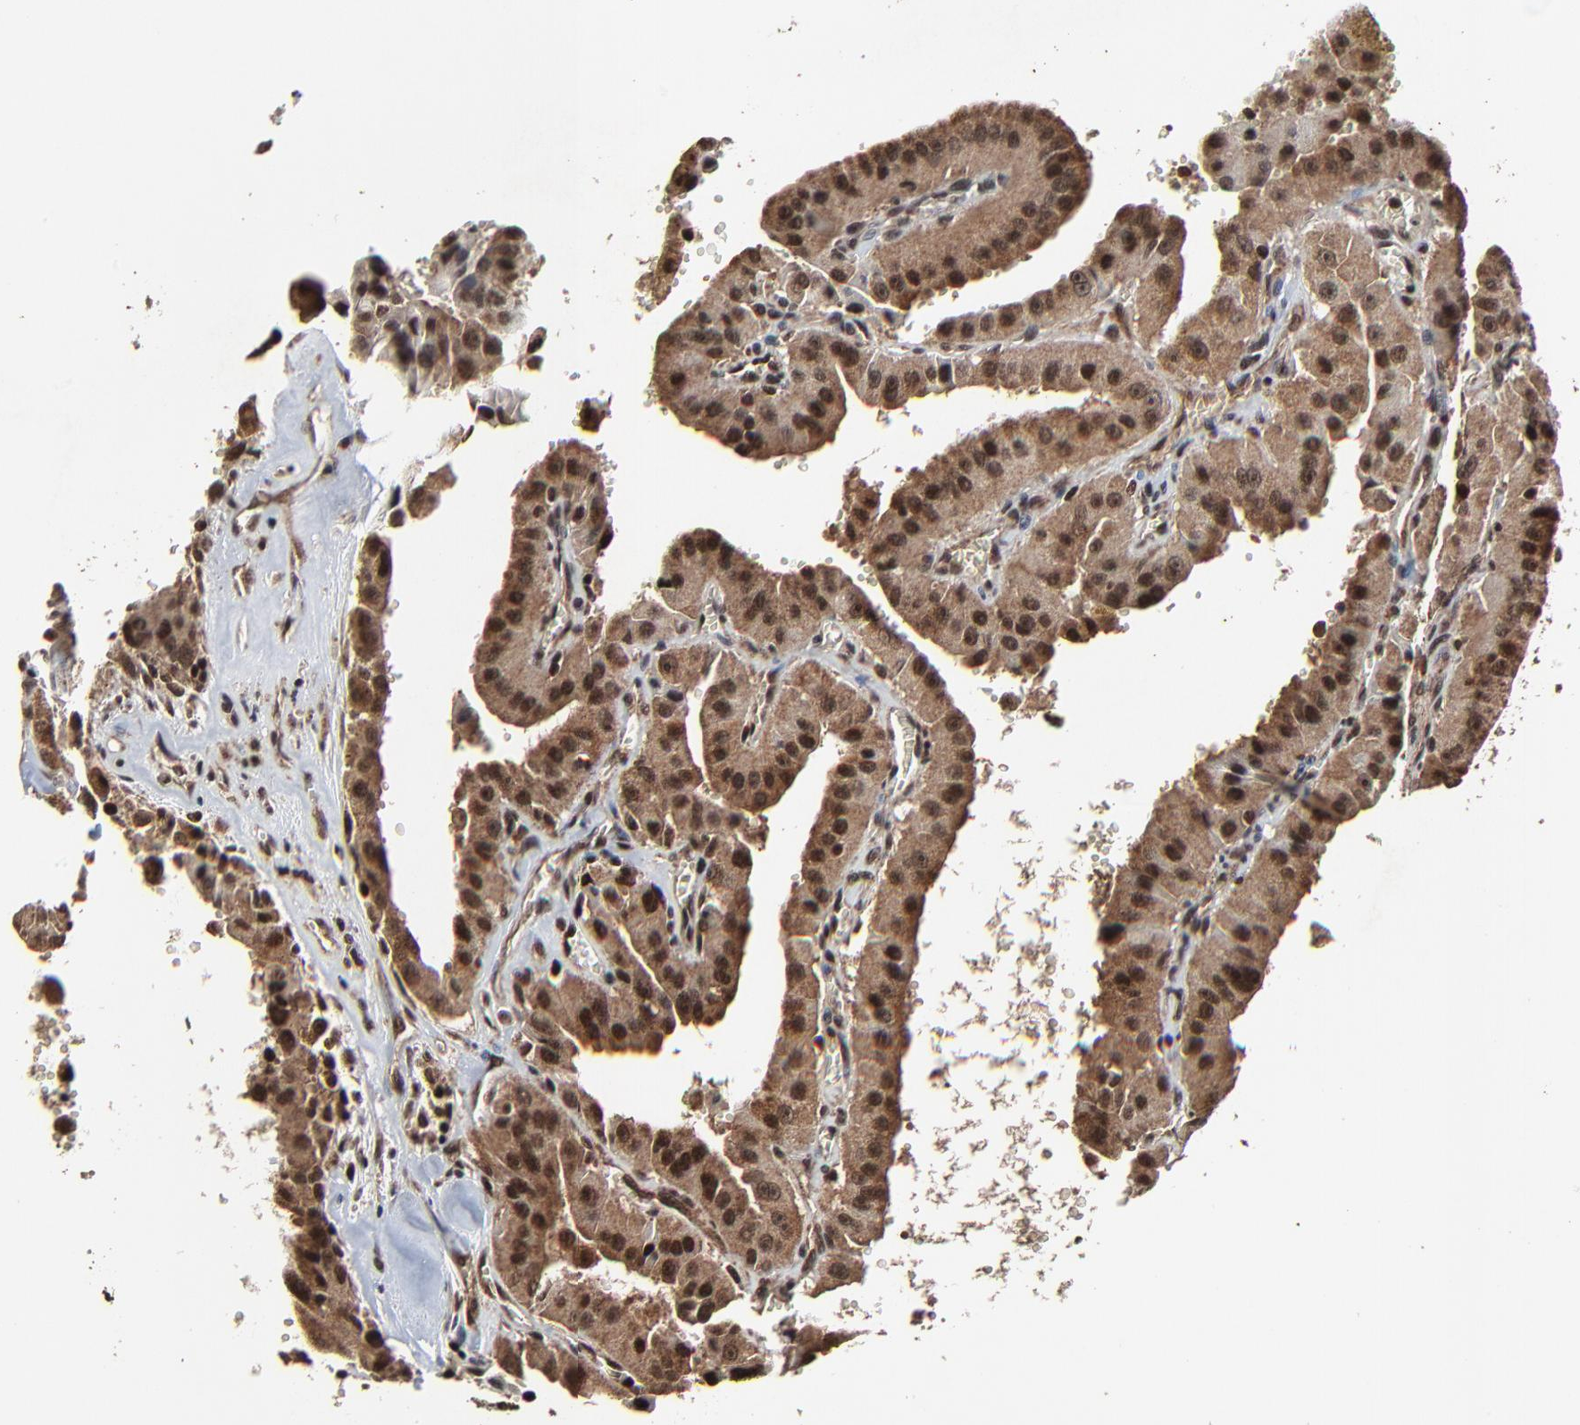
{"staining": {"intensity": "moderate", "quantity": ">75%", "location": "cytoplasmic/membranous,nuclear"}, "tissue": "thyroid cancer", "cell_type": "Tumor cells", "image_type": "cancer", "snomed": [{"axis": "morphology", "description": "Carcinoma, NOS"}, {"axis": "topography", "description": "Thyroid gland"}], "caption": "Brown immunohistochemical staining in carcinoma (thyroid) demonstrates moderate cytoplasmic/membranous and nuclear staining in approximately >75% of tumor cells.", "gene": "RHOJ", "patient": {"sex": "male", "age": 76}}